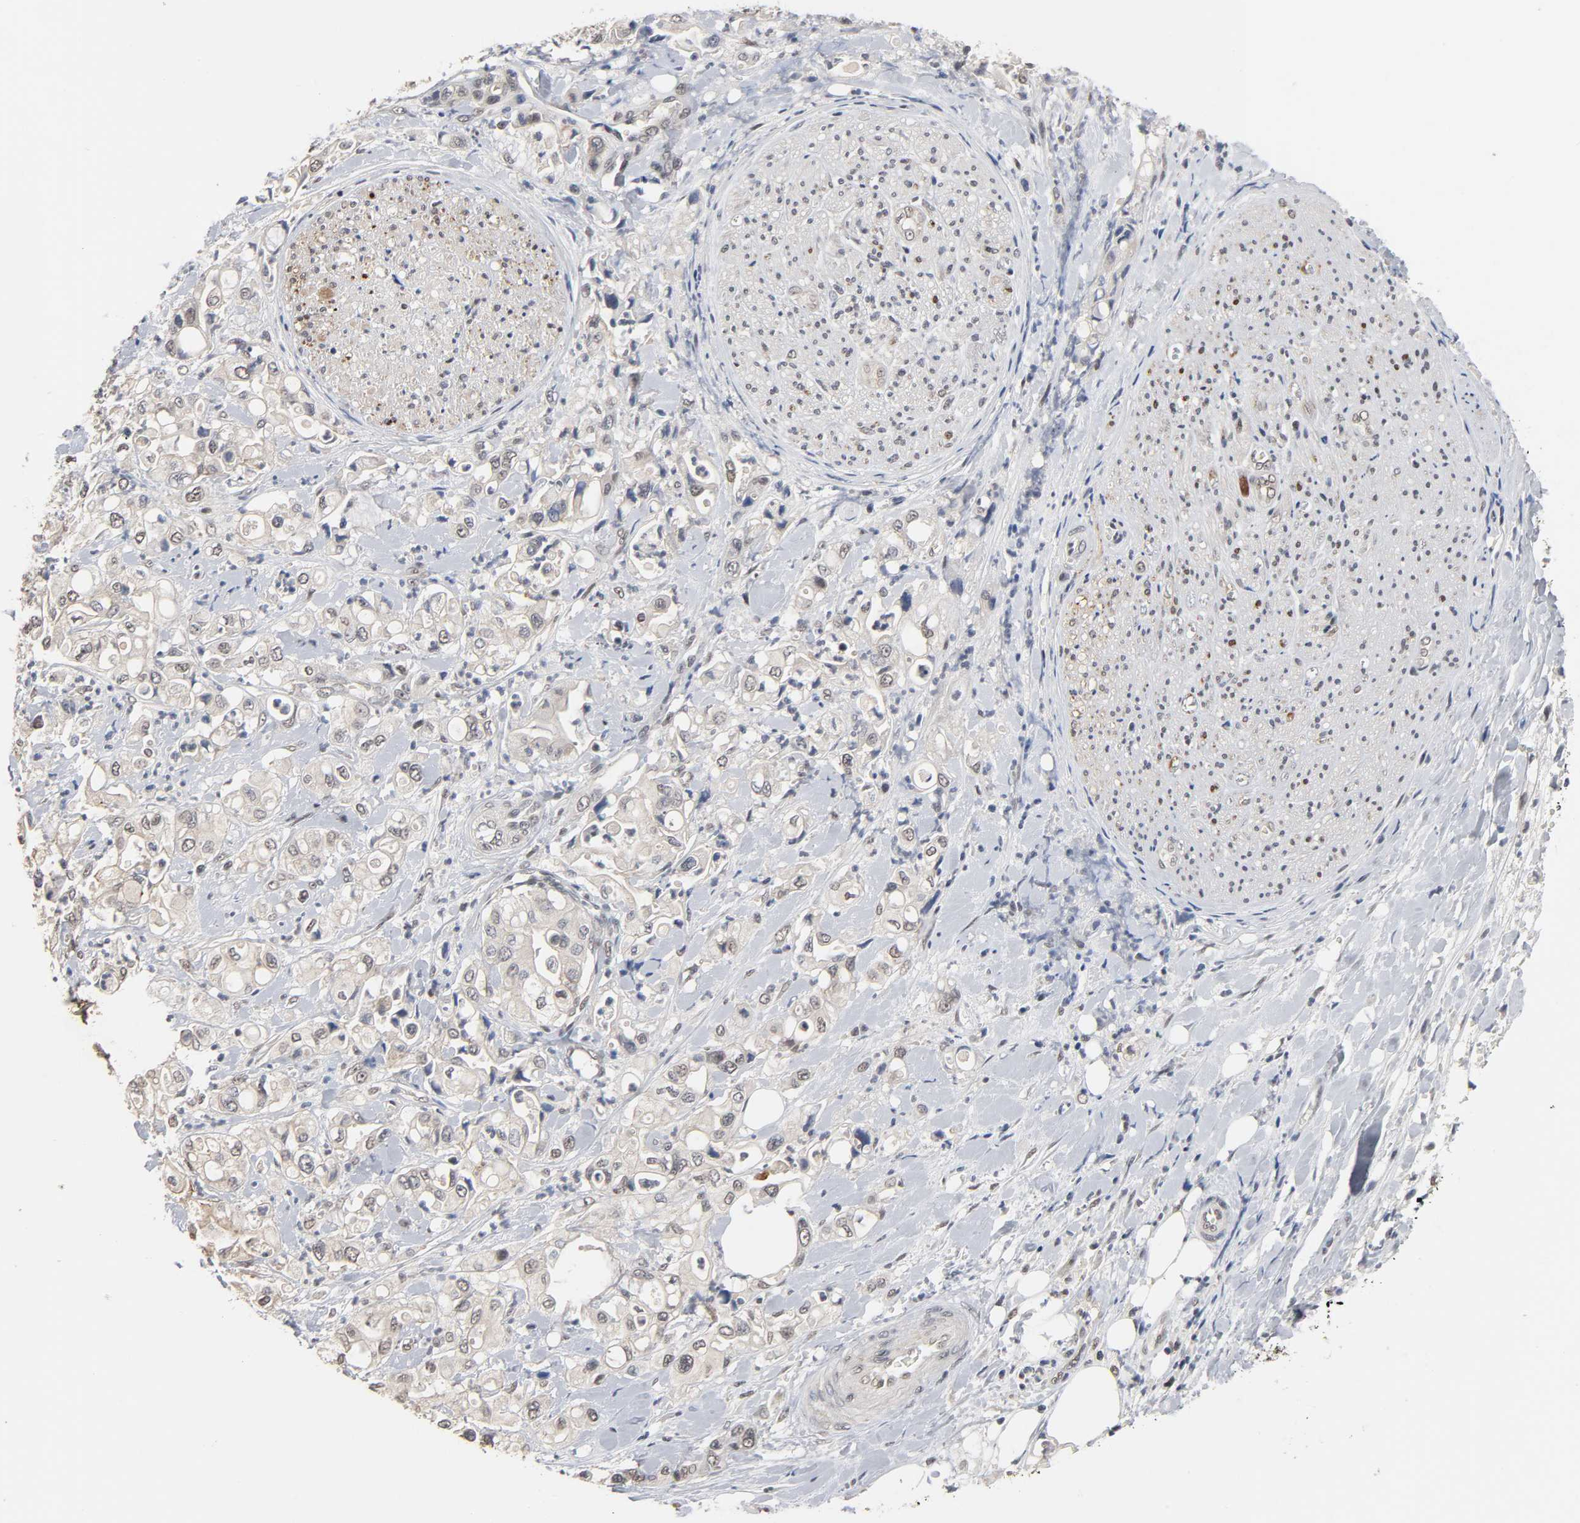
{"staining": {"intensity": "weak", "quantity": ">75%", "location": "cytoplasmic/membranous,nuclear"}, "tissue": "pancreatic cancer", "cell_type": "Tumor cells", "image_type": "cancer", "snomed": [{"axis": "morphology", "description": "Adenocarcinoma, NOS"}, {"axis": "topography", "description": "Pancreas"}], "caption": "This photomicrograph displays pancreatic cancer stained with IHC to label a protein in brown. The cytoplasmic/membranous and nuclear of tumor cells show weak positivity for the protein. Nuclei are counter-stained blue.", "gene": "HTR1E", "patient": {"sex": "male", "age": 70}}